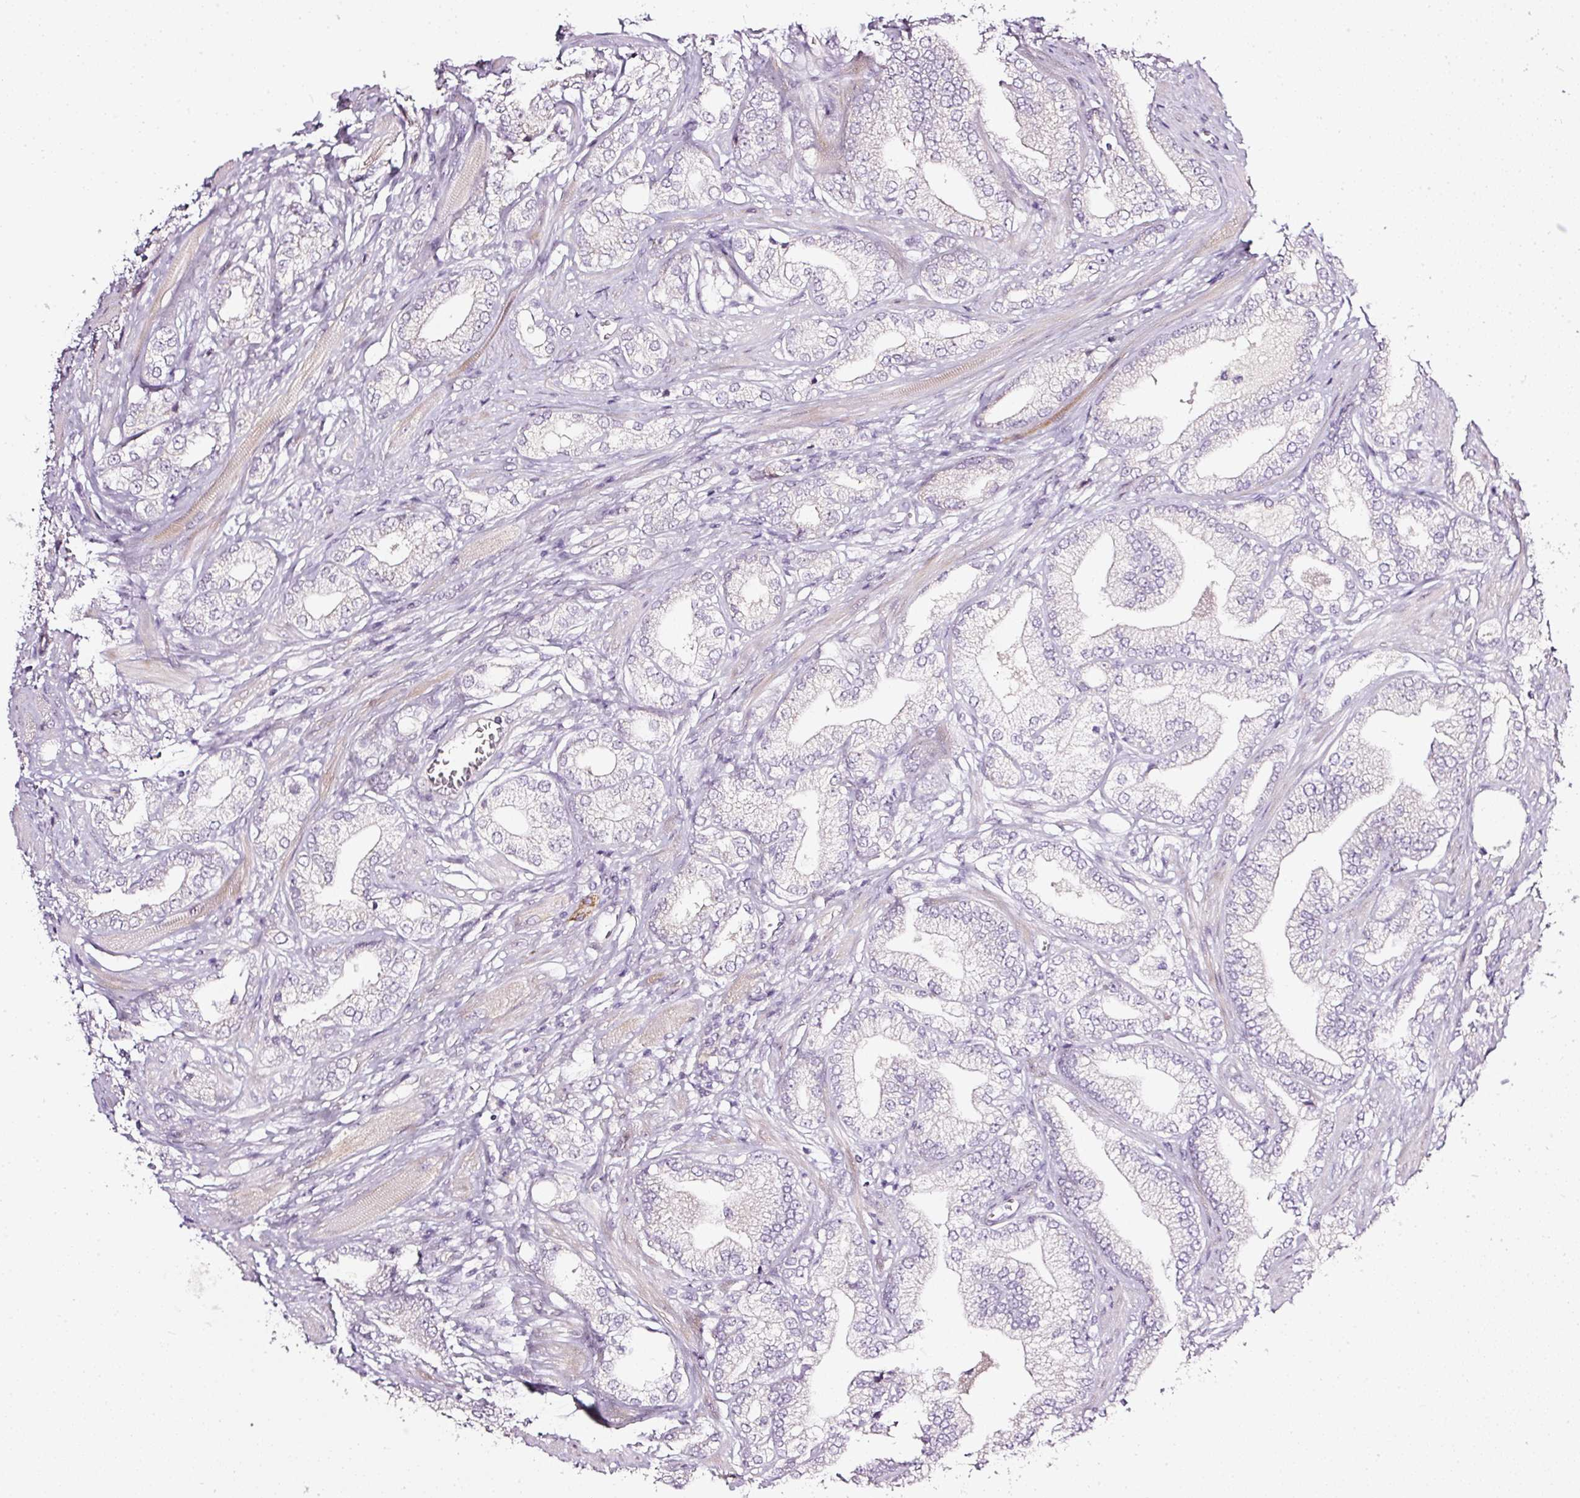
{"staining": {"intensity": "negative", "quantity": "none", "location": "none"}, "tissue": "prostate cancer", "cell_type": "Tumor cells", "image_type": "cancer", "snomed": [{"axis": "morphology", "description": "Adenocarcinoma, High grade"}, {"axis": "topography", "description": "Prostate"}], "caption": "Adenocarcinoma (high-grade) (prostate) was stained to show a protein in brown. There is no significant expression in tumor cells.", "gene": "NRDE2", "patient": {"sex": "male", "age": 50}}